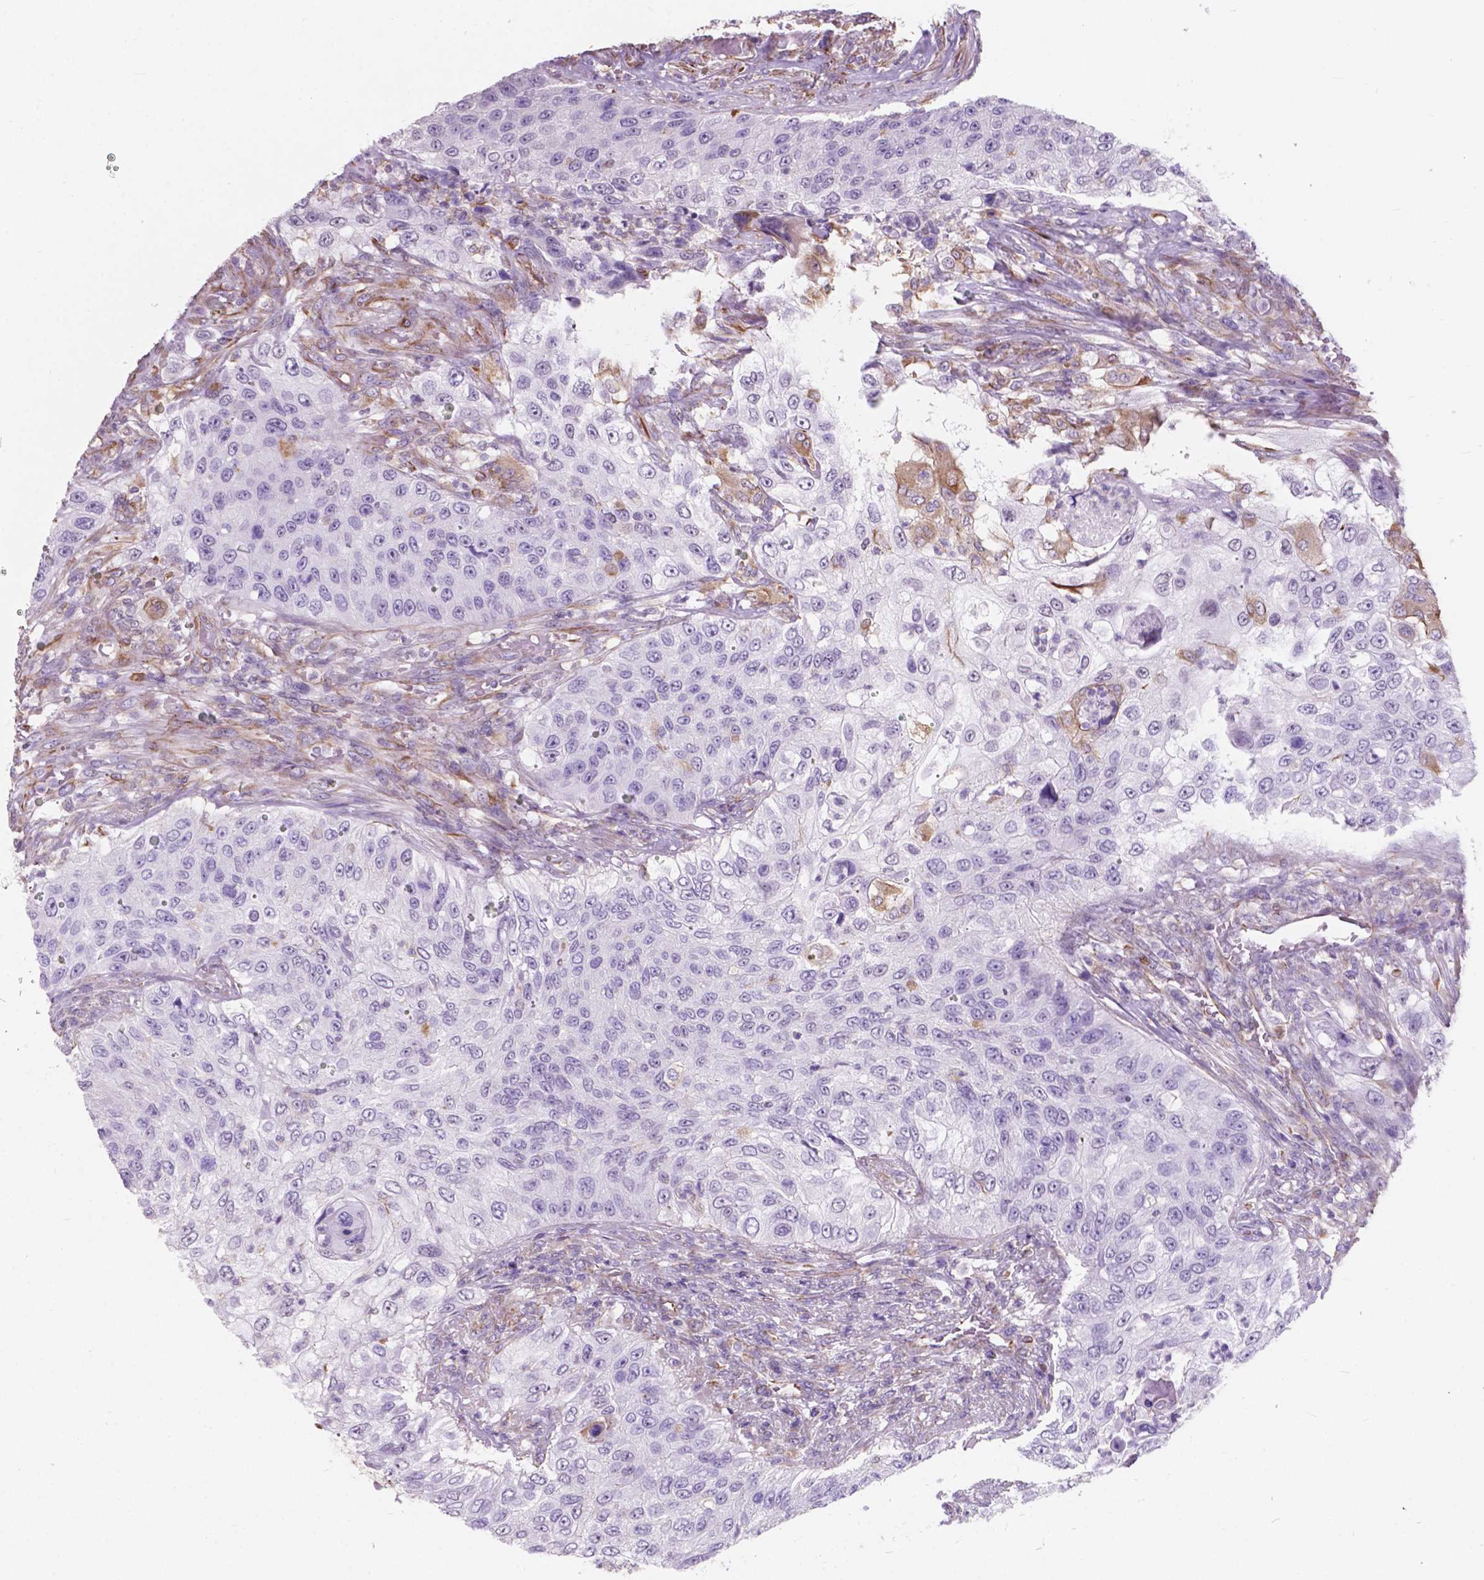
{"staining": {"intensity": "negative", "quantity": "none", "location": "none"}, "tissue": "urothelial cancer", "cell_type": "Tumor cells", "image_type": "cancer", "snomed": [{"axis": "morphology", "description": "Urothelial carcinoma, High grade"}, {"axis": "topography", "description": "Urinary bladder"}], "caption": "Tumor cells are negative for brown protein staining in high-grade urothelial carcinoma.", "gene": "AMOT", "patient": {"sex": "female", "age": 60}}